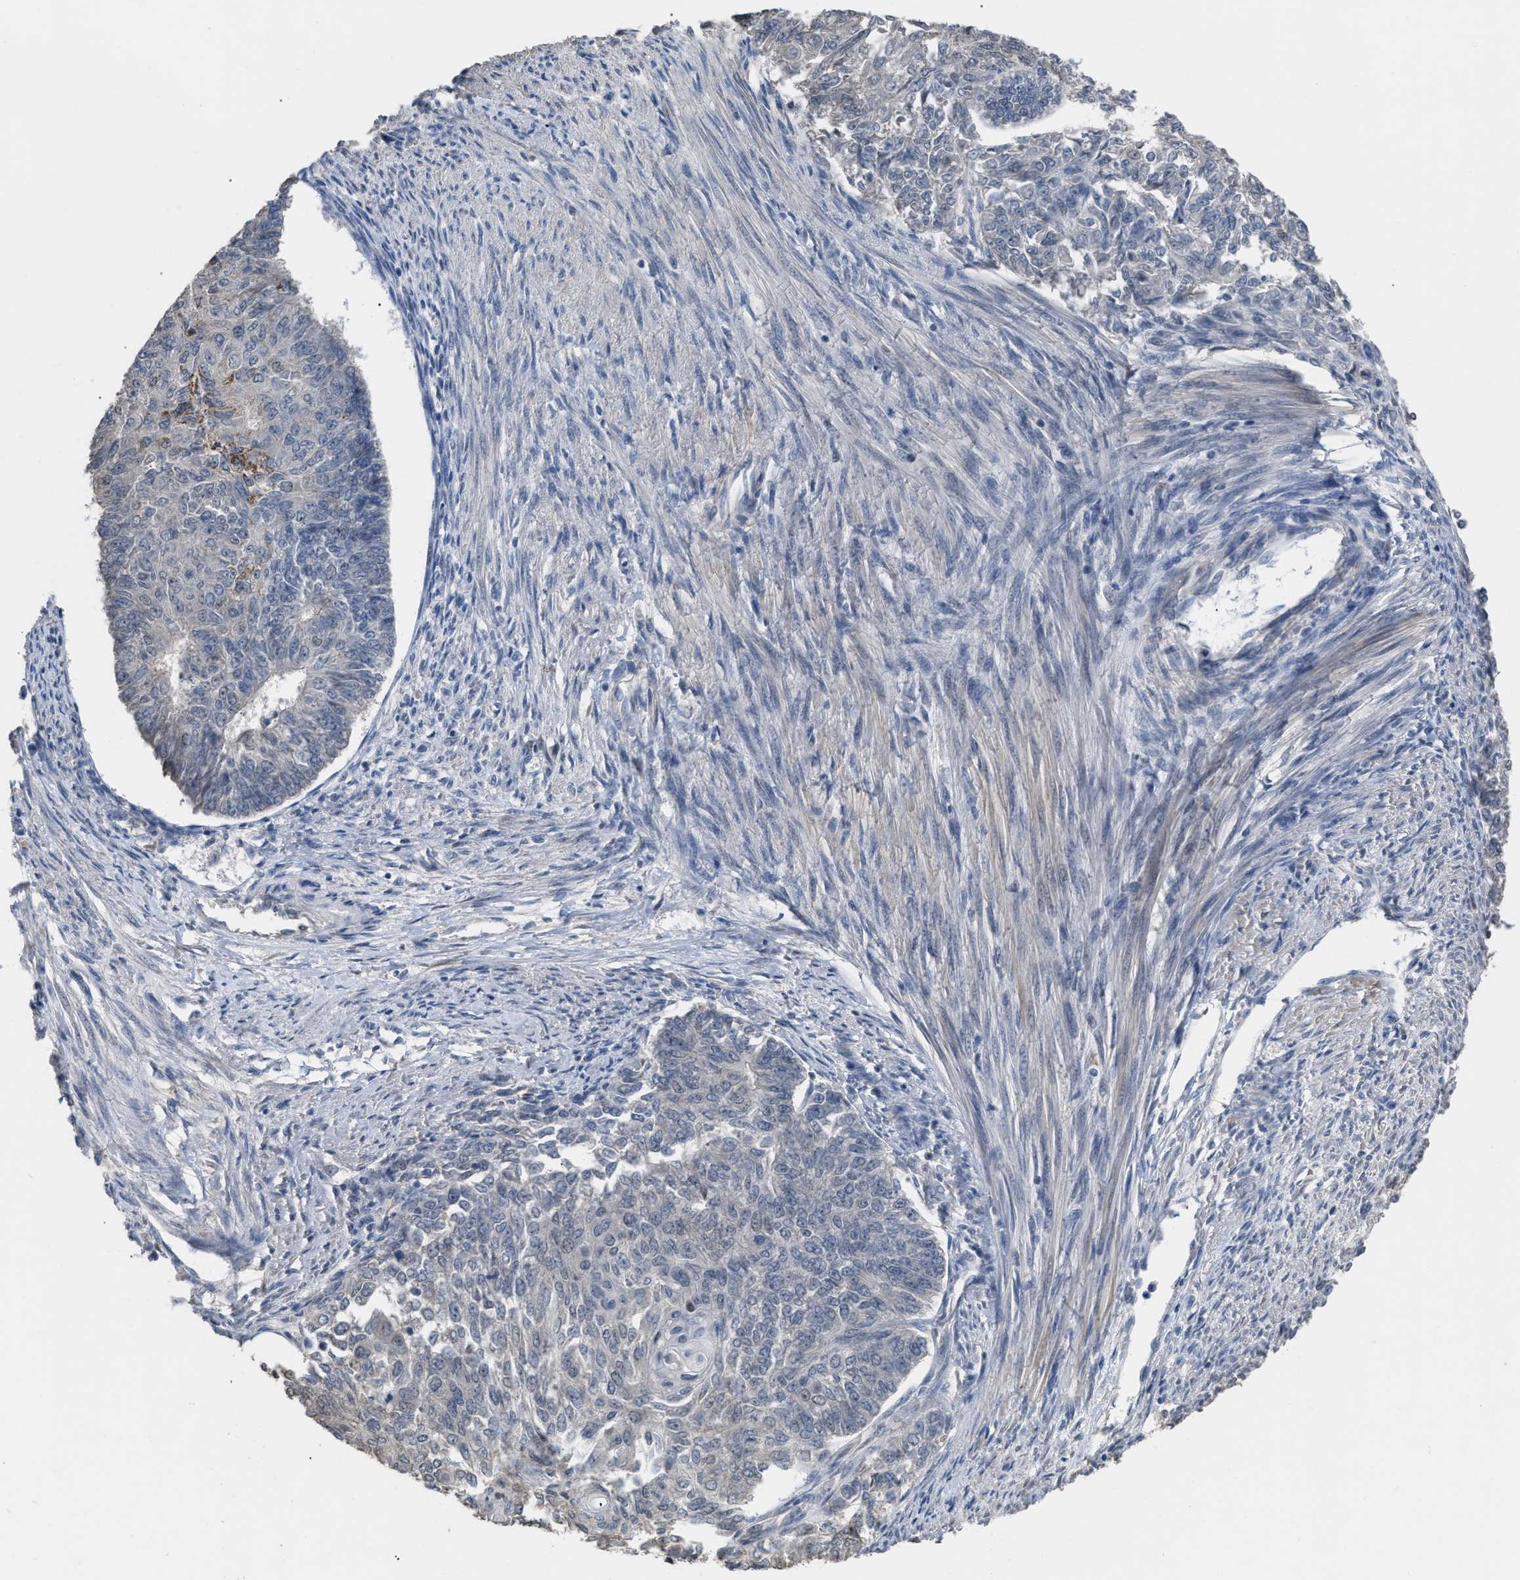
{"staining": {"intensity": "negative", "quantity": "none", "location": "none"}, "tissue": "endometrial cancer", "cell_type": "Tumor cells", "image_type": "cancer", "snomed": [{"axis": "morphology", "description": "Adenocarcinoma, NOS"}, {"axis": "topography", "description": "Endometrium"}], "caption": "Immunohistochemical staining of endometrial cancer (adenocarcinoma) demonstrates no significant staining in tumor cells. The staining is performed using DAB (3,3'-diaminobenzidine) brown chromogen with nuclei counter-stained in using hematoxylin.", "gene": "SETDB1", "patient": {"sex": "female", "age": 32}}